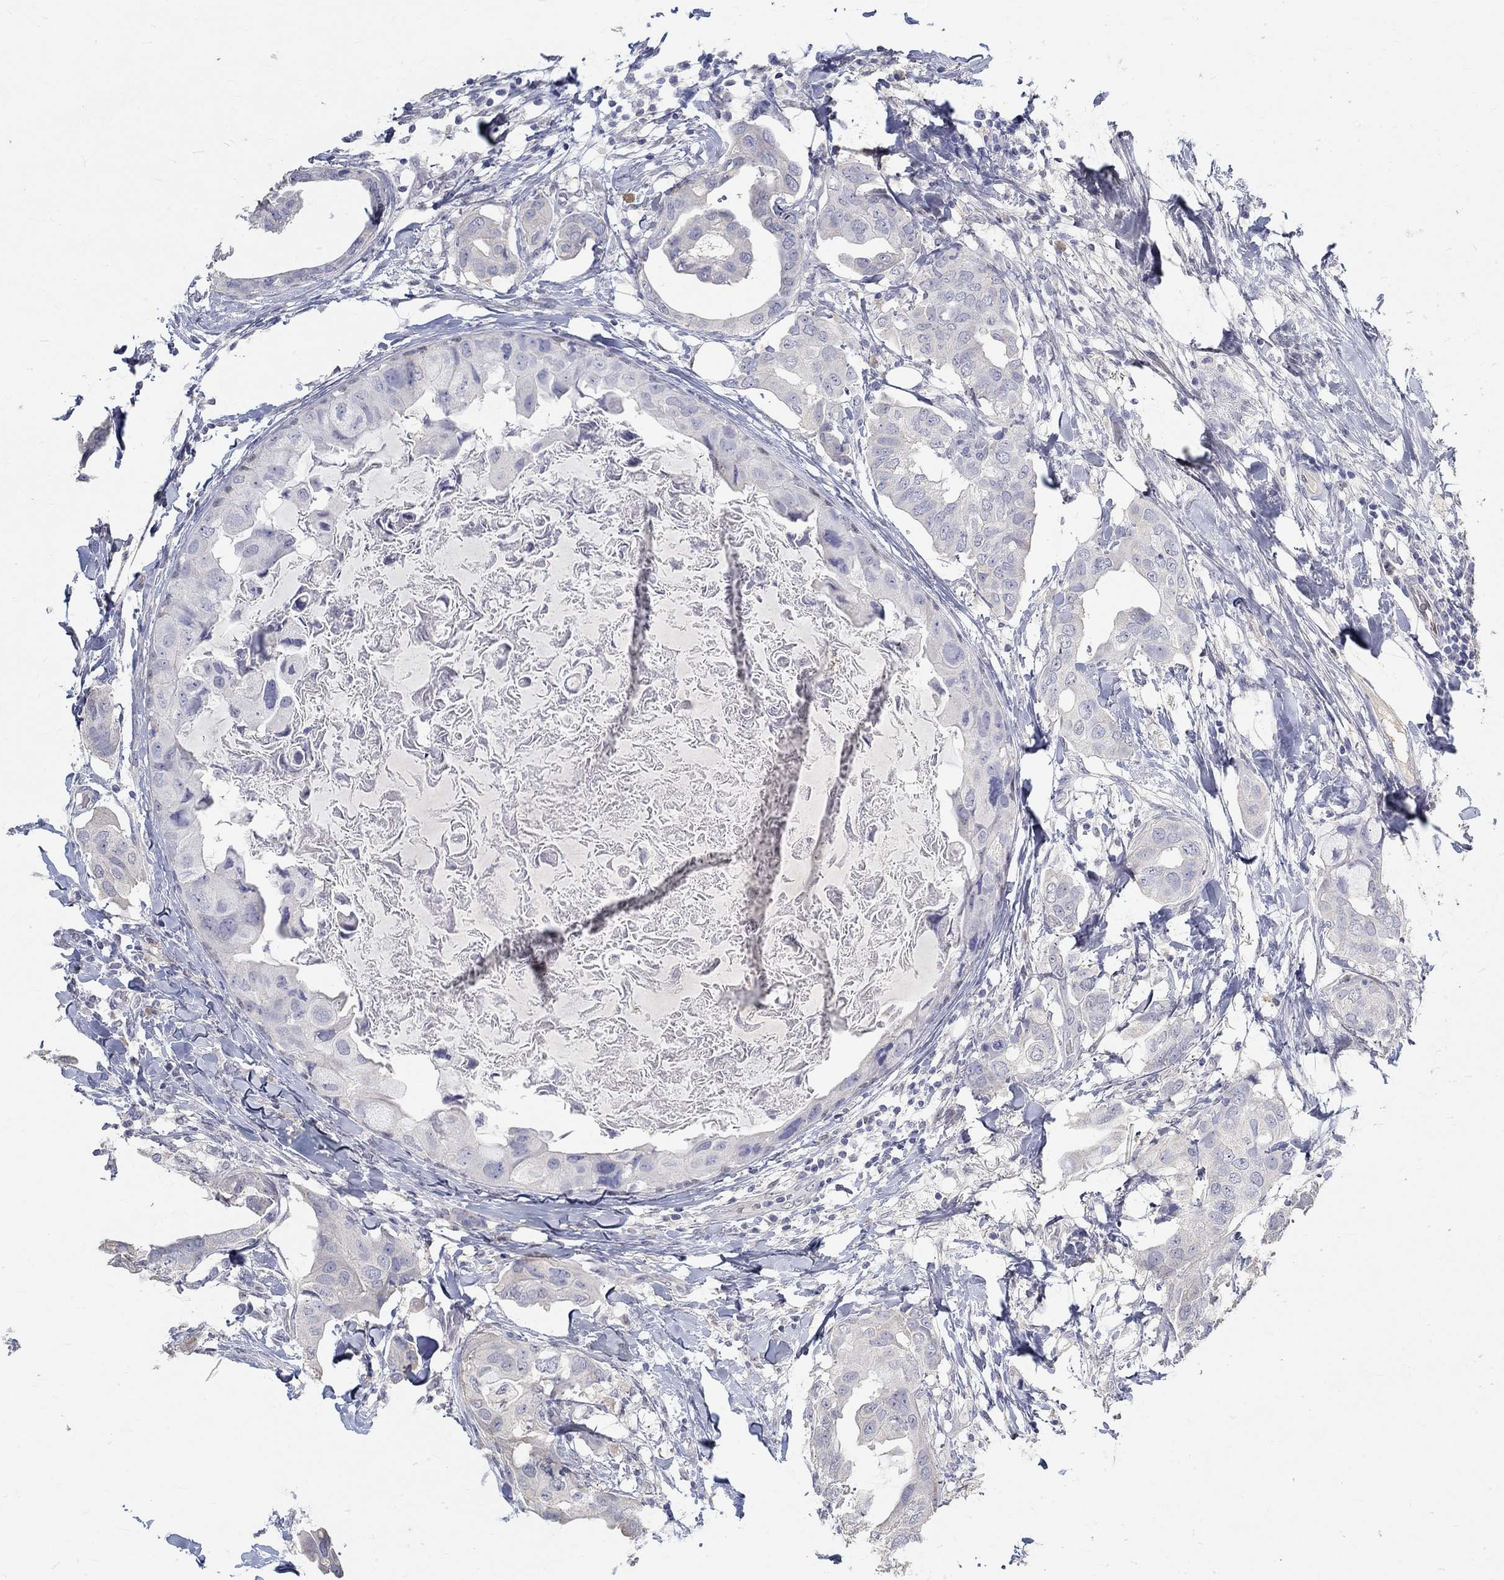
{"staining": {"intensity": "negative", "quantity": "none", "location": "none"}, "tissue": "breast cancer", "cell_type": "Tumor cells", "image_type": "cancer", "snomed": [{"axis": "morphology", "description": "Normal tissue, NOS"}, {"axis": "morphology", "description": "Duct carcinoma"}, {"axis": "topography", "description": "Breast"}], "caption": "The histopathology image reveals no staining of tumor cells in breast cancer.", "gene": "FGF2", "patient": {"sex": "female", "age": 40}}